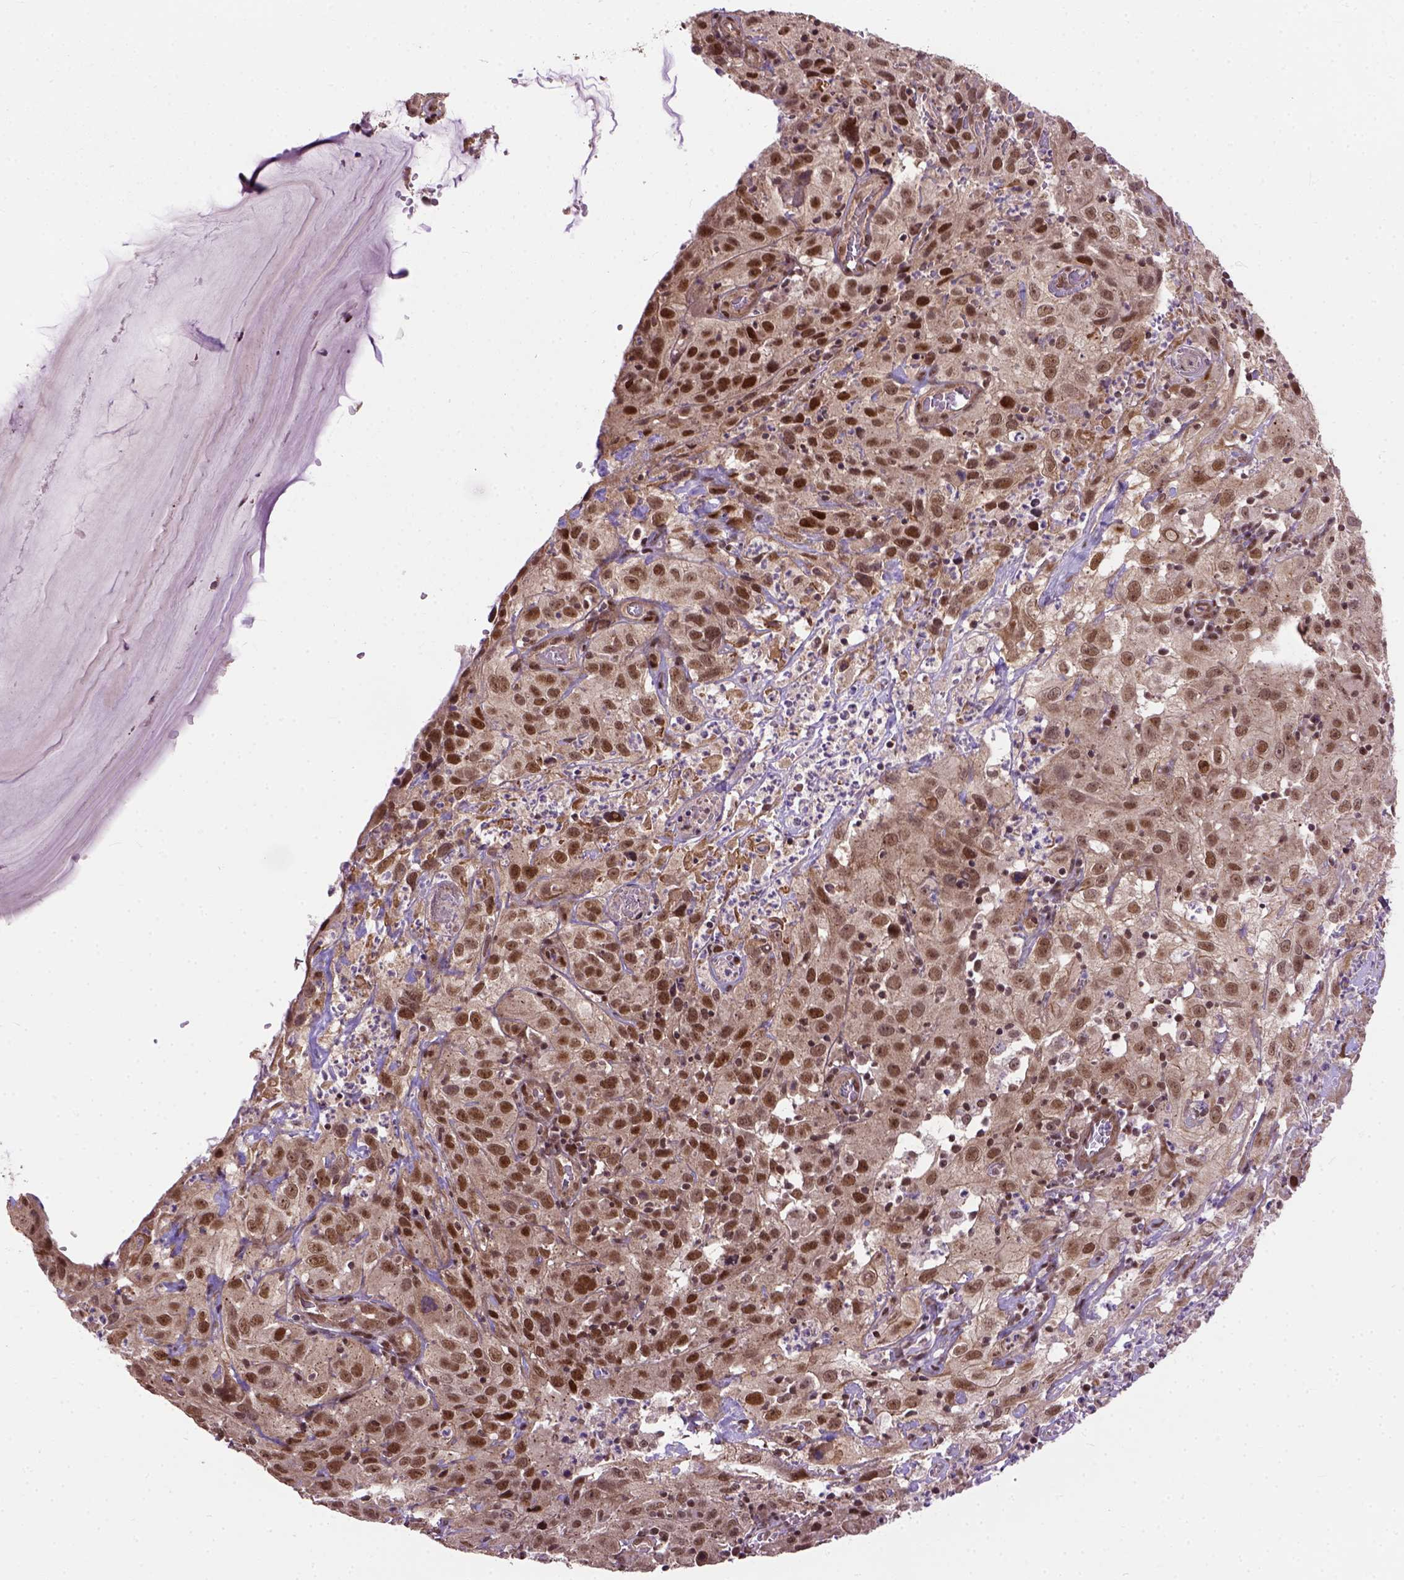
{"staining": {"intensity": "moderate", "quantity": ">75%", "location": "nuclear"}, "tissue": "cervical cancer", "cell_type": "Tumor cells", "image_type": "cancer", "snomed": [{"axis": "morphology", "description": "Squamous cell carcinoma, NOS"}, {"axis": "topography", "description": "Cervix"}], "caption": "Immunohistochemistry (DAB (3,3'-diaminobenzidine)) staining of squamous cell carcinoma (cervical) shows moderate nuclear protein expression in approximately >75% of tumor cells.", "gene": "ZNF630", "patient": {"sex": "female", "age": 32}}